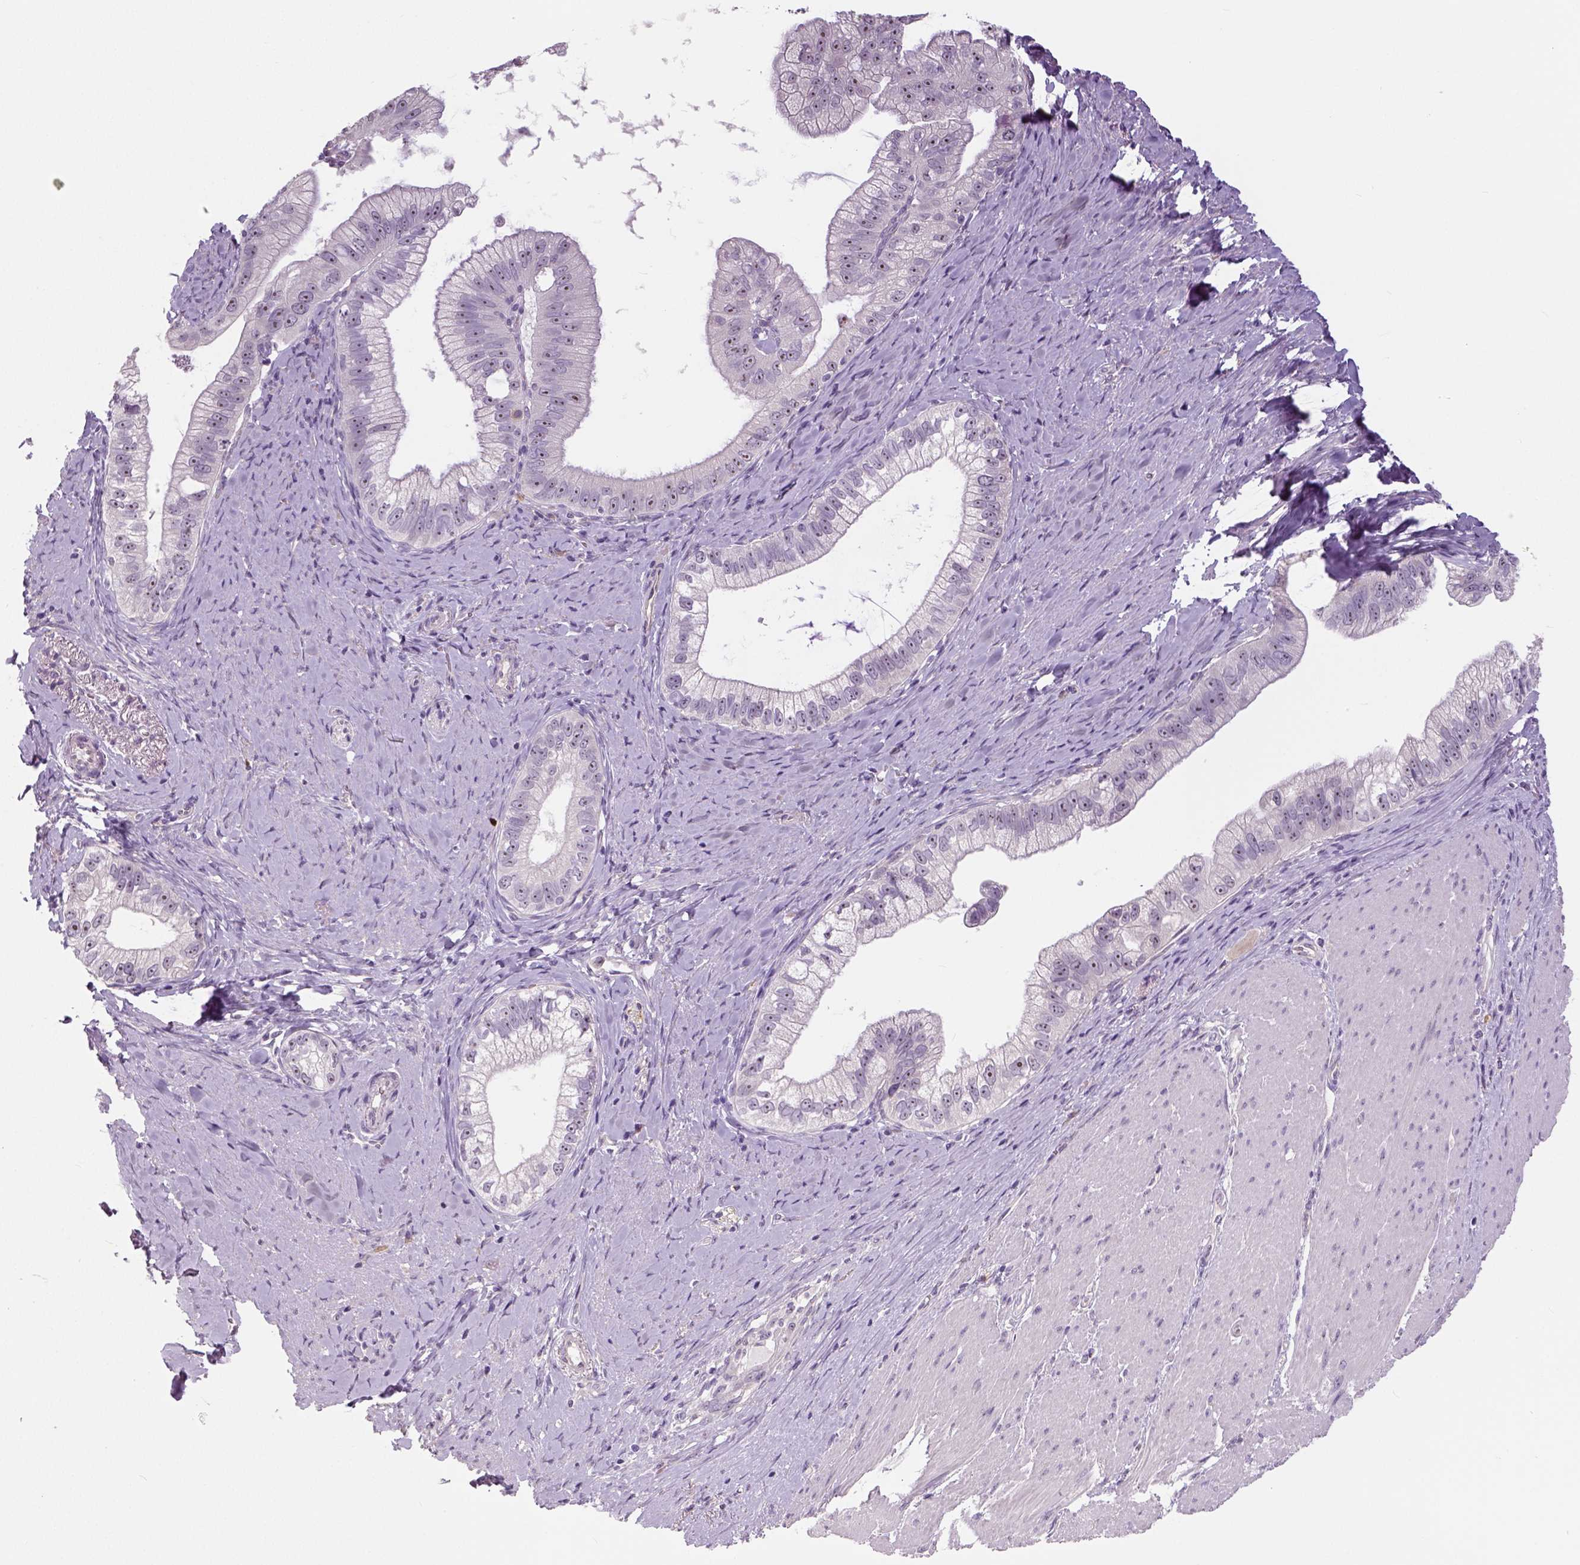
{"staining": {"intensity": "negative", "quantity": "none", "location": "none"}, "tissue": "pancreatic cancer", "cell_type": "Tumor cells", "image_type": "cancer", "snomed": [{"axis": "morphology", "description": "Adenocarcinoma, NOS"}, {"axis": "topography", "description": "Pancreas"}], "caption": "Human pancreatic cancer stained for a protein using IHC reveals no staining in tumor cells.", "gene": "NECAB1", "patient": {"sex": "male", "age": 70}}